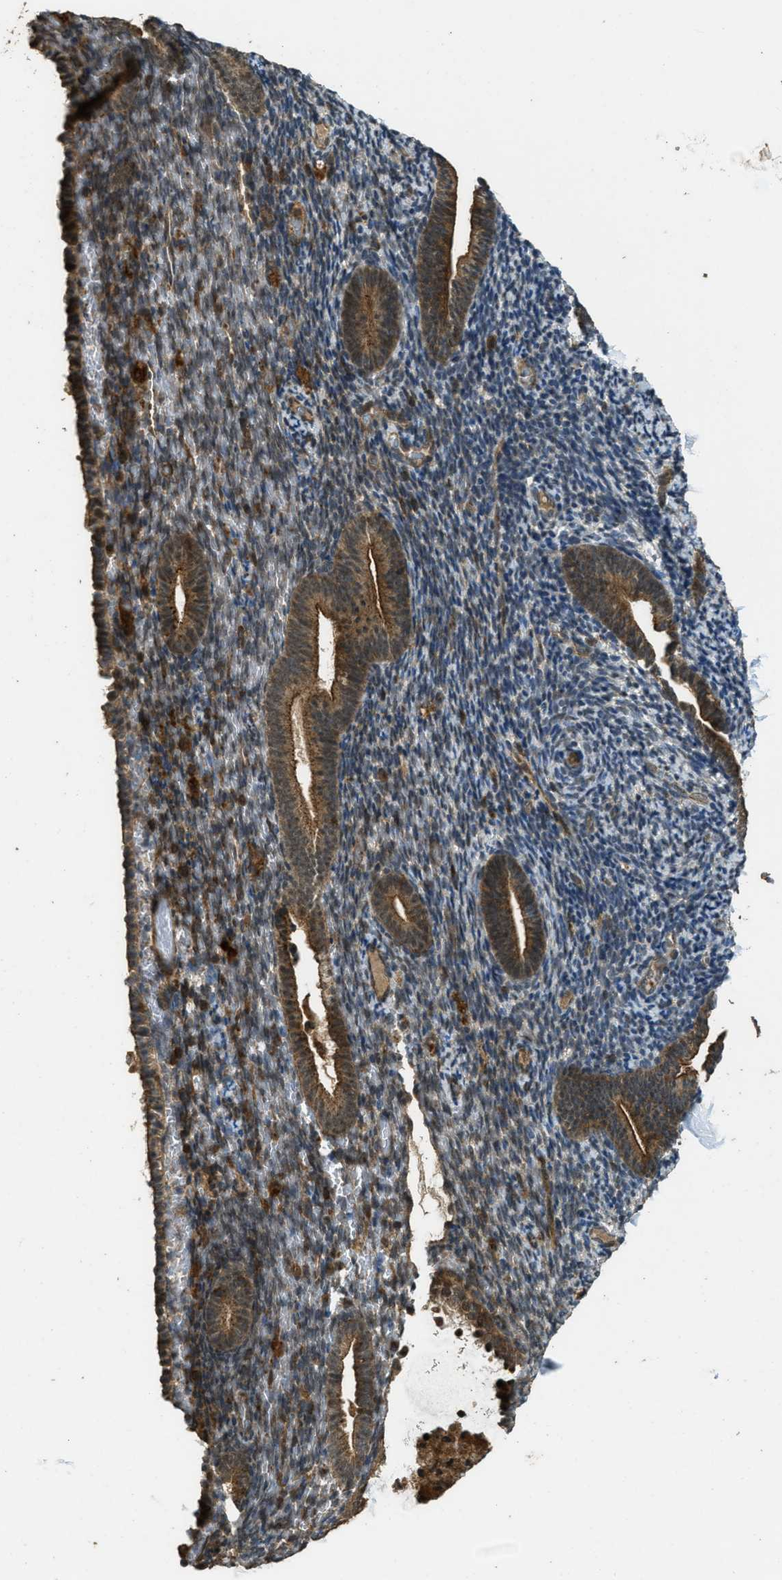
{"staining": {"intensity": "moderate", "quantity": "<25%", "location": "cytoplasmic/membranous"}, "tissue": "endometrium", "cell_type": "Cells in endometrial stroma", "image_type": "normal", "snomed": [{"axis": "morphology", "description": "Normal tissue, NOS"}, {"axis": "topography", "description": "Endometrium"}], "caption": "Immunohistochemical staining of normal endometrium reveals moderate cytoplasmic/membranous protein positivity in about <25% of cells in endometrial stroma.", "gene": "PPP6R3", "patient": {"sex": "female", "age": 51}}